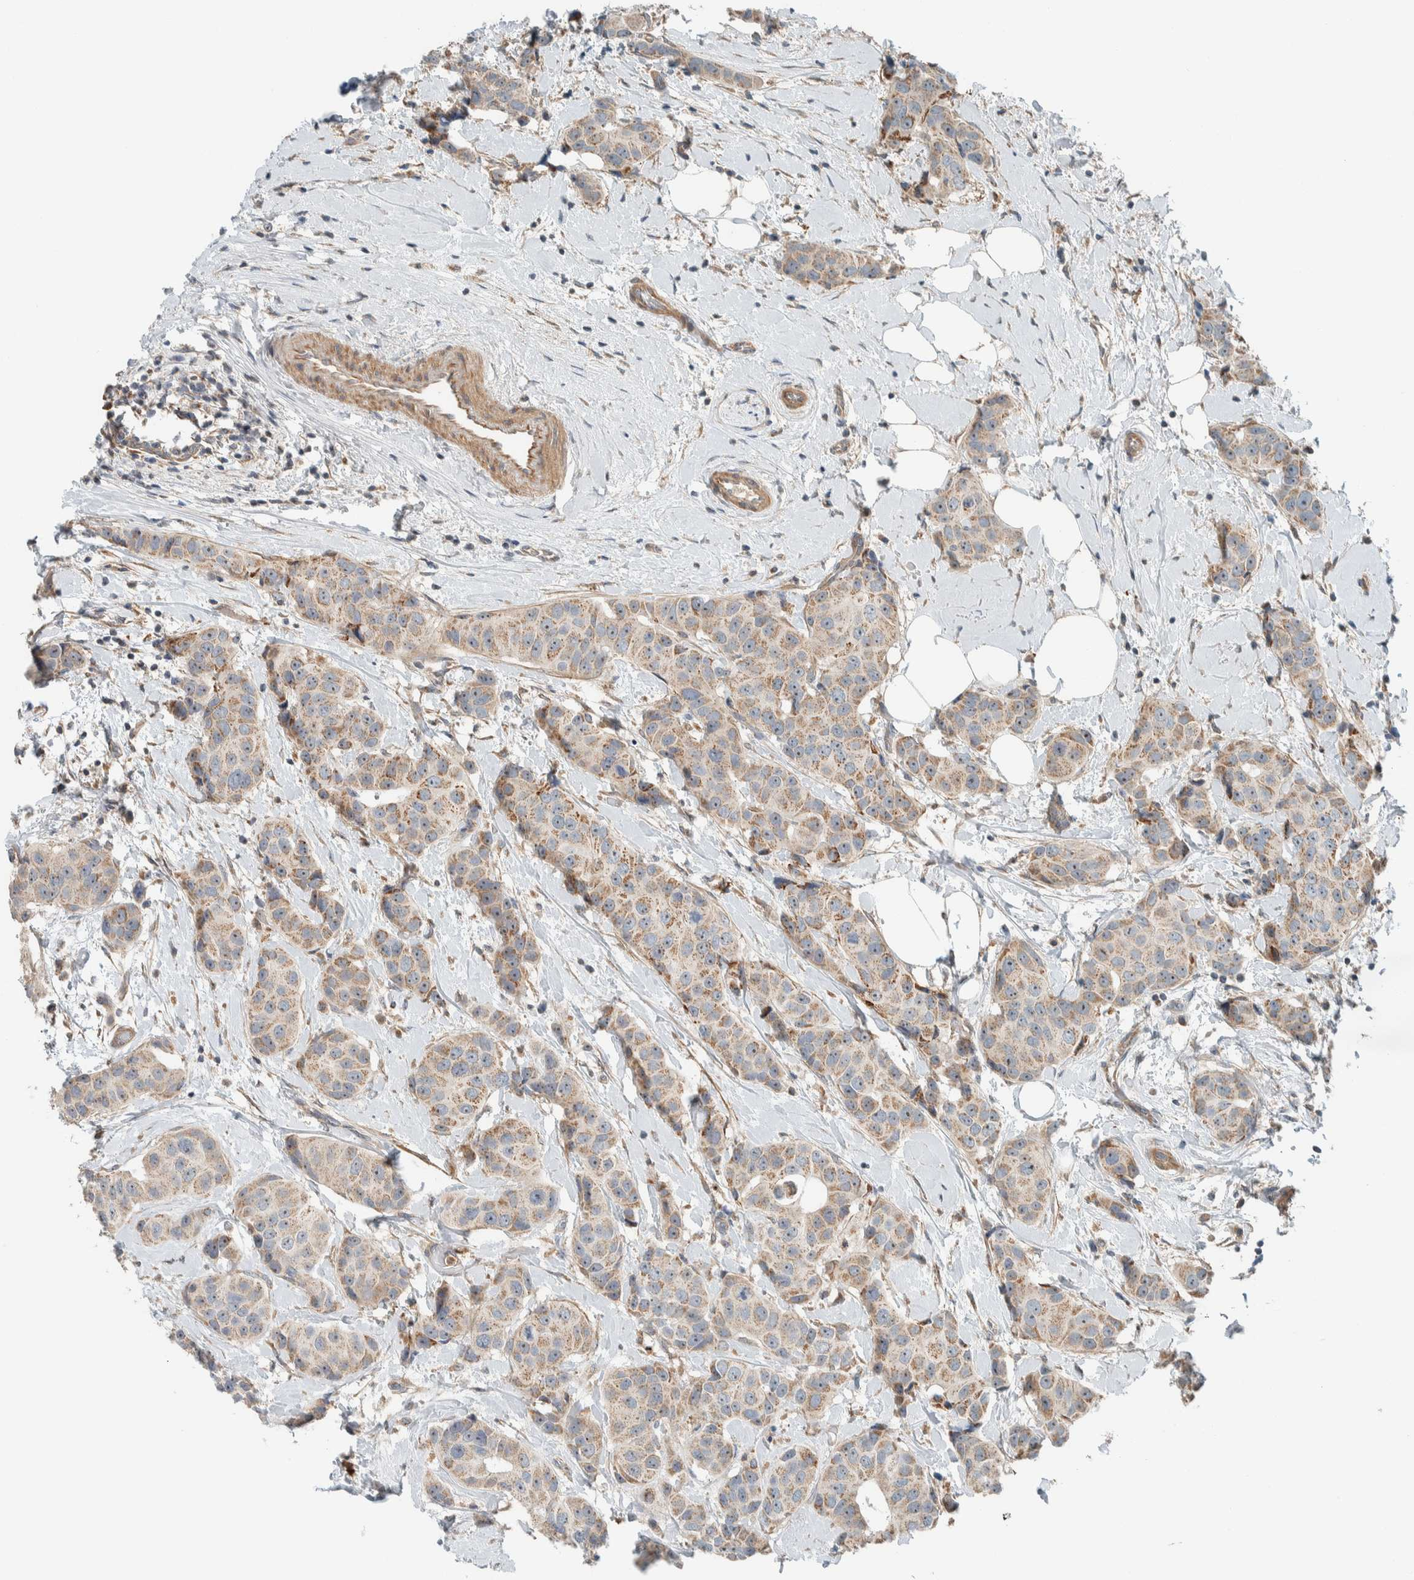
{"staining": {"intensity": "moderate", "quantity": ">75%", "location": "cytoplasmic/membranous,nuclear"}, "tissue": "breast cancer", "cell_type": "Tumor cells", "image_type": "cancer", "snomed": [{"axis": "morphology", "description": "Normal tissue, NOS"}, {"axis": "morphology", "description": "Duct carcinoma"}, {"axis": "topography", "description": "Breast"}], "caption": "IHC (DAB (3,3'-diaminobenzidine)) staining of human breast infiltrating ductal carcinoma shows moderate cytoplasmic/membranous and nuclear protein staining in approximately >75% of tumor cells. (DAB = brown stain, brightfield microscopy at high magnification).", "gene": "SLFN12L", "patient": {"sex": "female", "age": 39}}